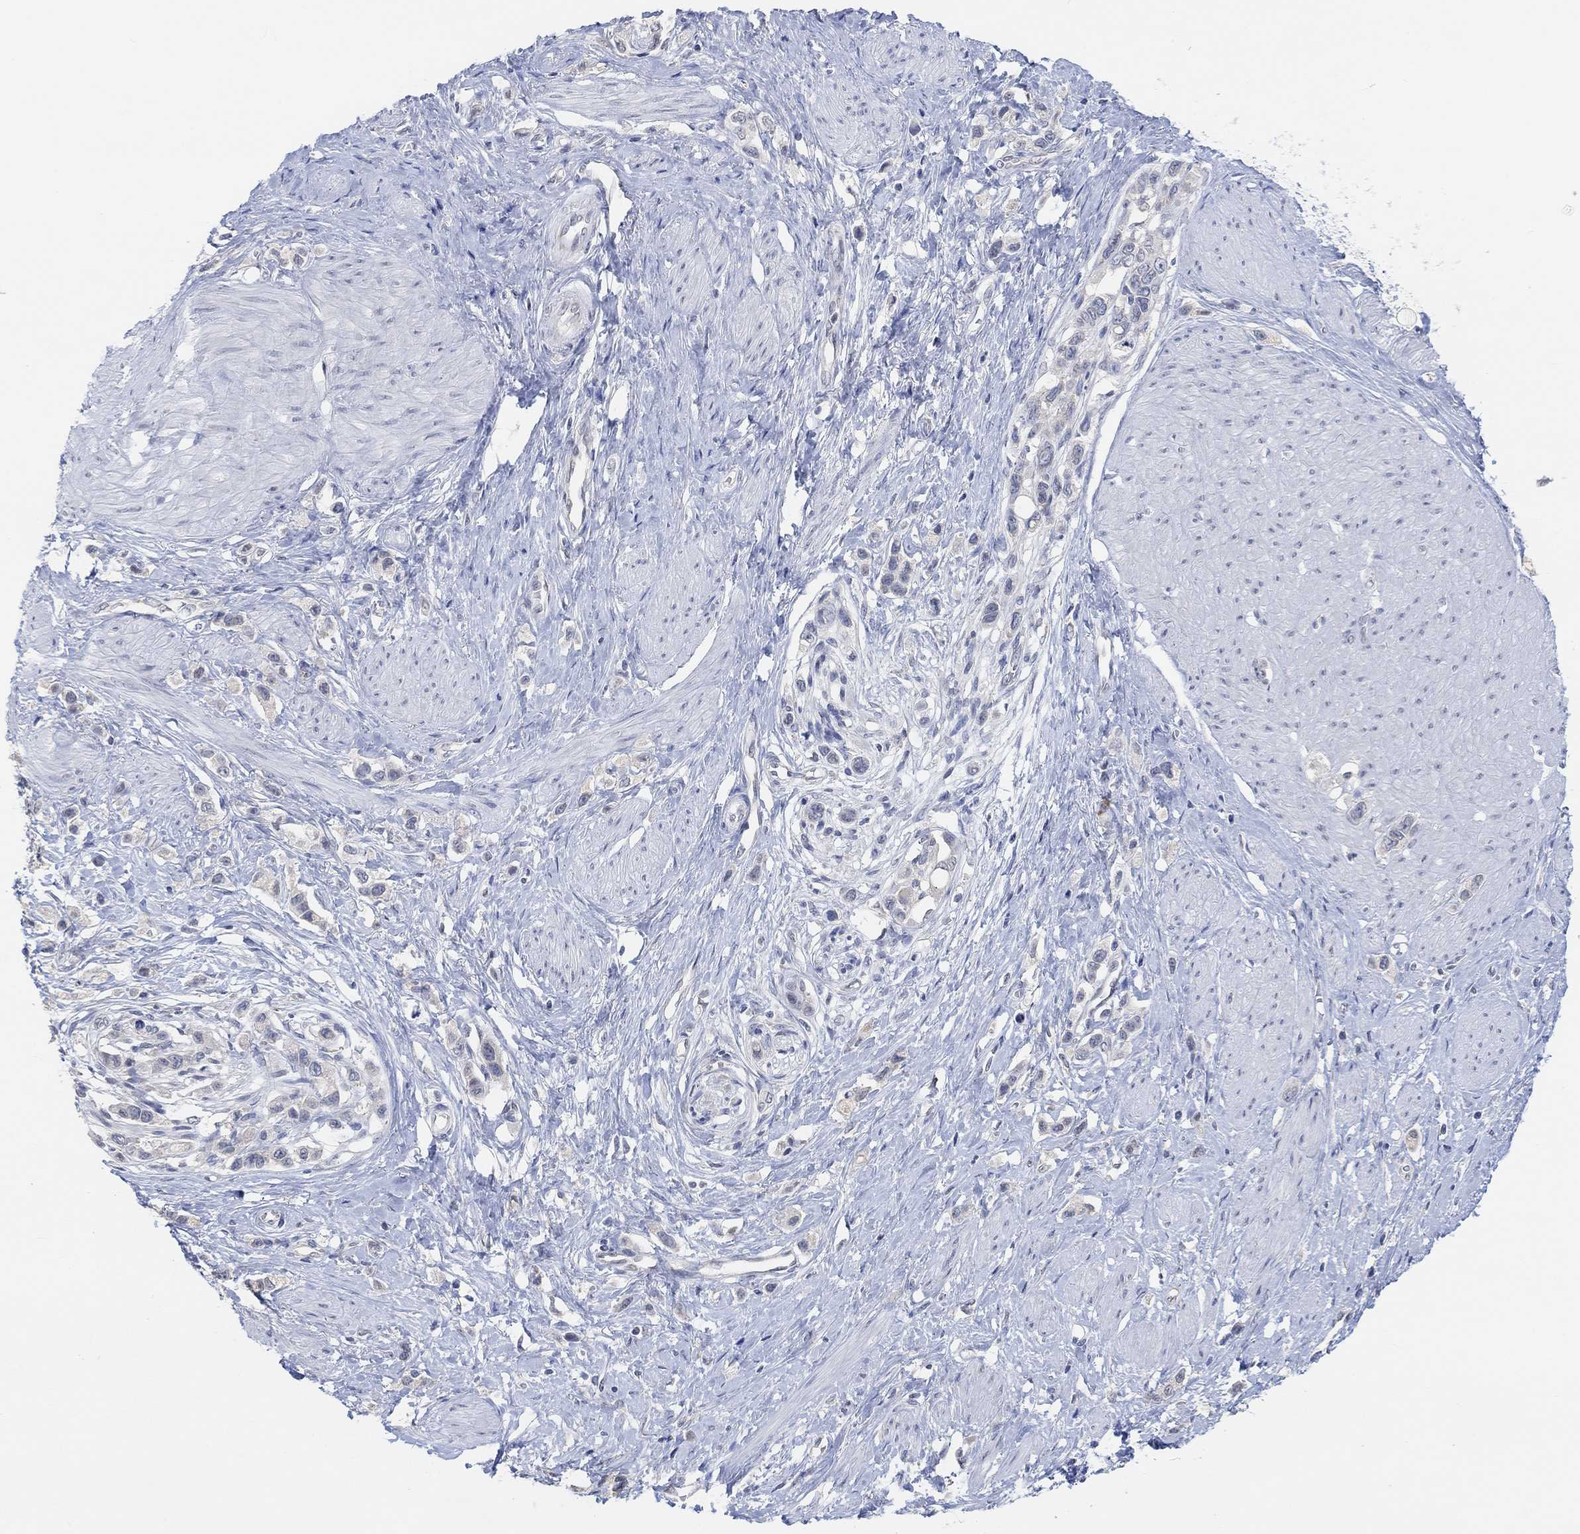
{"staining": {"intensity": "negative", "quantity": "none", "location": "none"}, "tissue": "stomach cancer", "cell_type": "Tumor cells", "image_type": "cancer", "snomed": [{"axis": "morphology", "description": "Normal tissue, NOS"}, {"axis": "morphology", "description": "Adenocarcinoma, NOS"}, {"axis": "morphology", "description": "Adenocarcinoma, High grade"}, {"axis": "topography", "description": "Stomach, upper"}, {"axis": "topography", "description": "Stomach"}], "caption": "Tumor cells are negative for protein expression in human stomach cancer (adenocarcinoma).", "gene": "MUC1", "patient": {"sex": "female", "age": 65}}